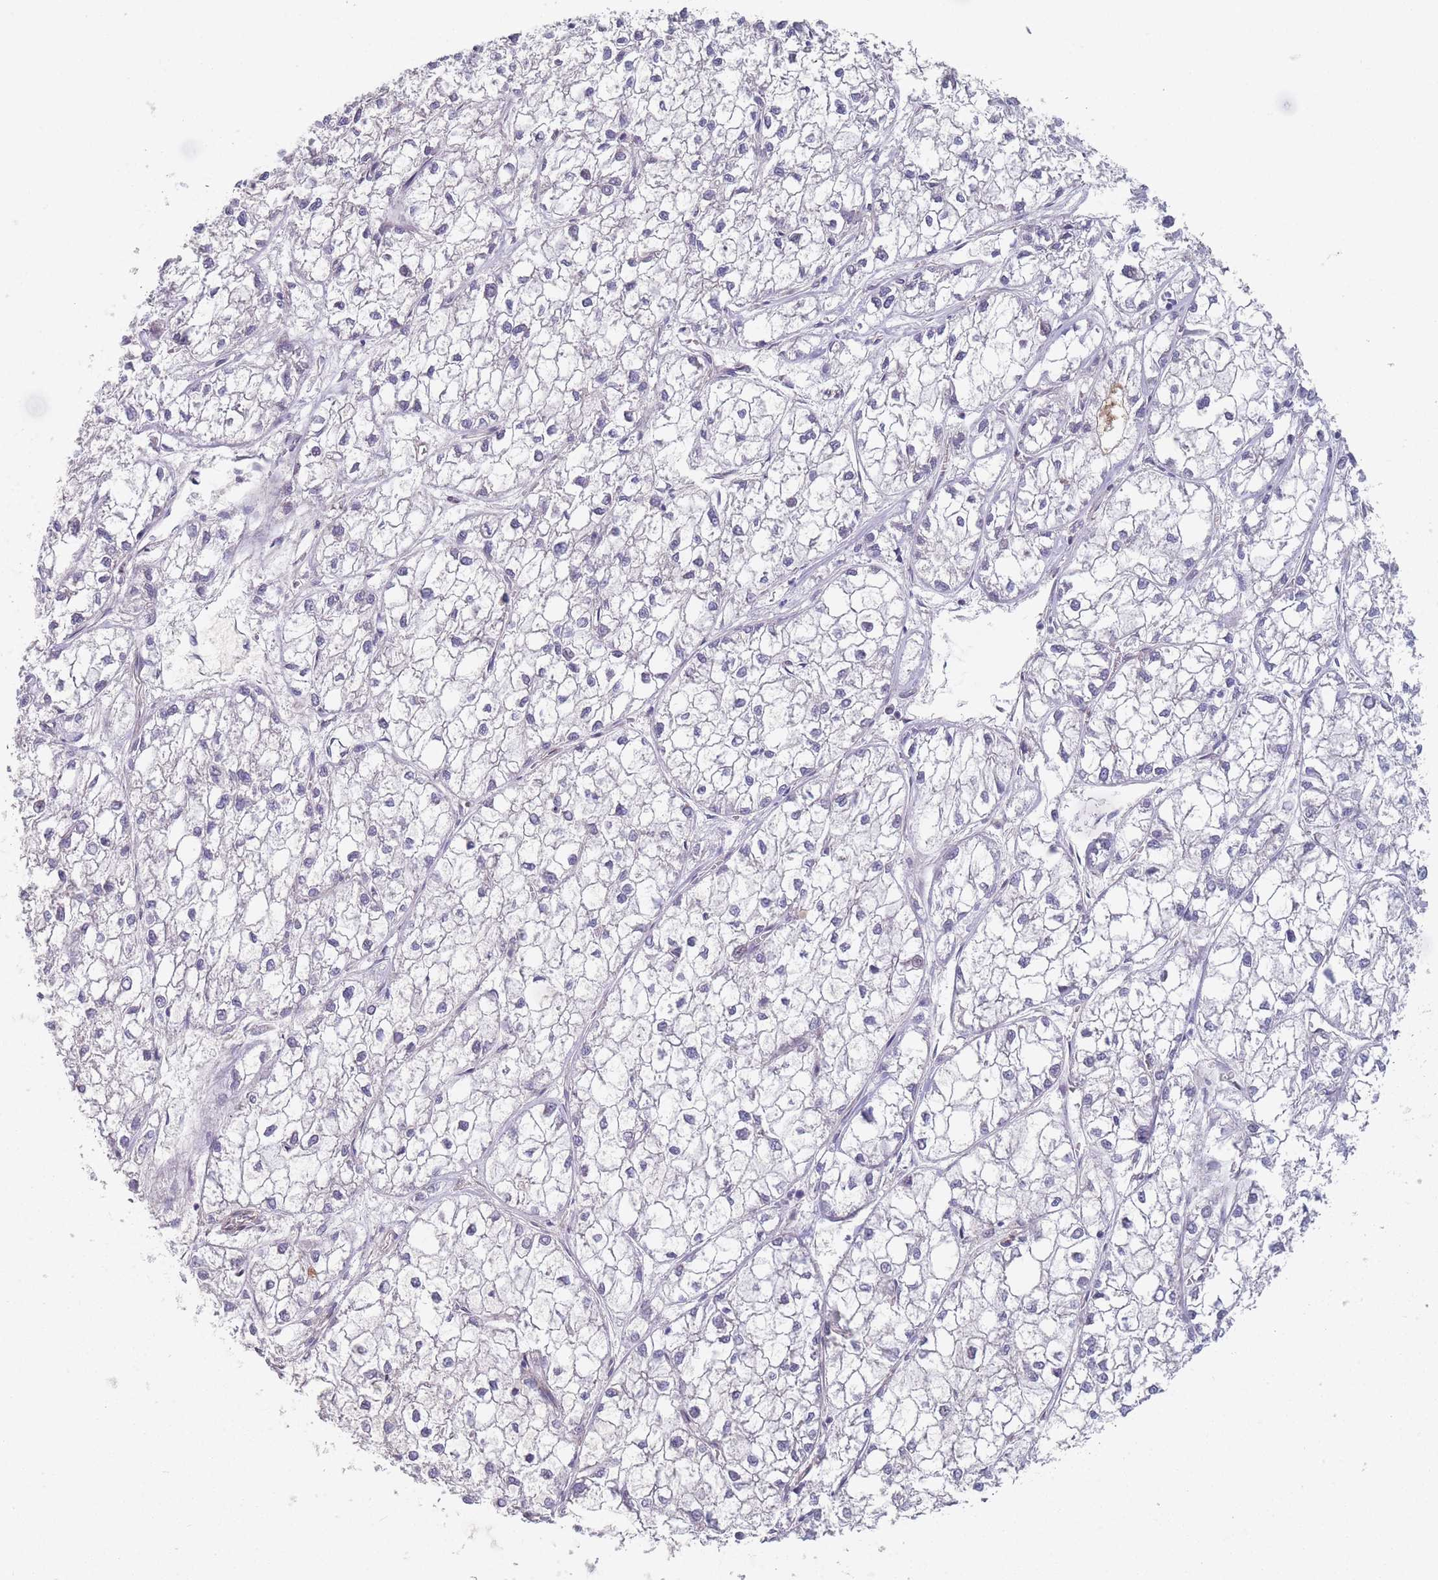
{"staining": {"intensity": "negative", "quantity": "none", "location": "none"}, "tissue": "liver cancer", "cell_type": "Tumor cells", "image_type": "cancer", "snomed": [{"axis": "morphology", "description": "Carcinoma, Hepatocellular, NOS"}, {"axis": "topography", "description": "Liver"}], "caption": "Hepatocellular carcinoma (liver) was stained to show a protein in brown. There is no significant staining in tumor cells. (Stains: DAB immunohistochemistry (IHC) with hematoxylin counter stain, Microscopy: brightfield microscopy at high magnification).", "gene": "ANKRD10", "patient": {"sex": "female", "age": 43}}